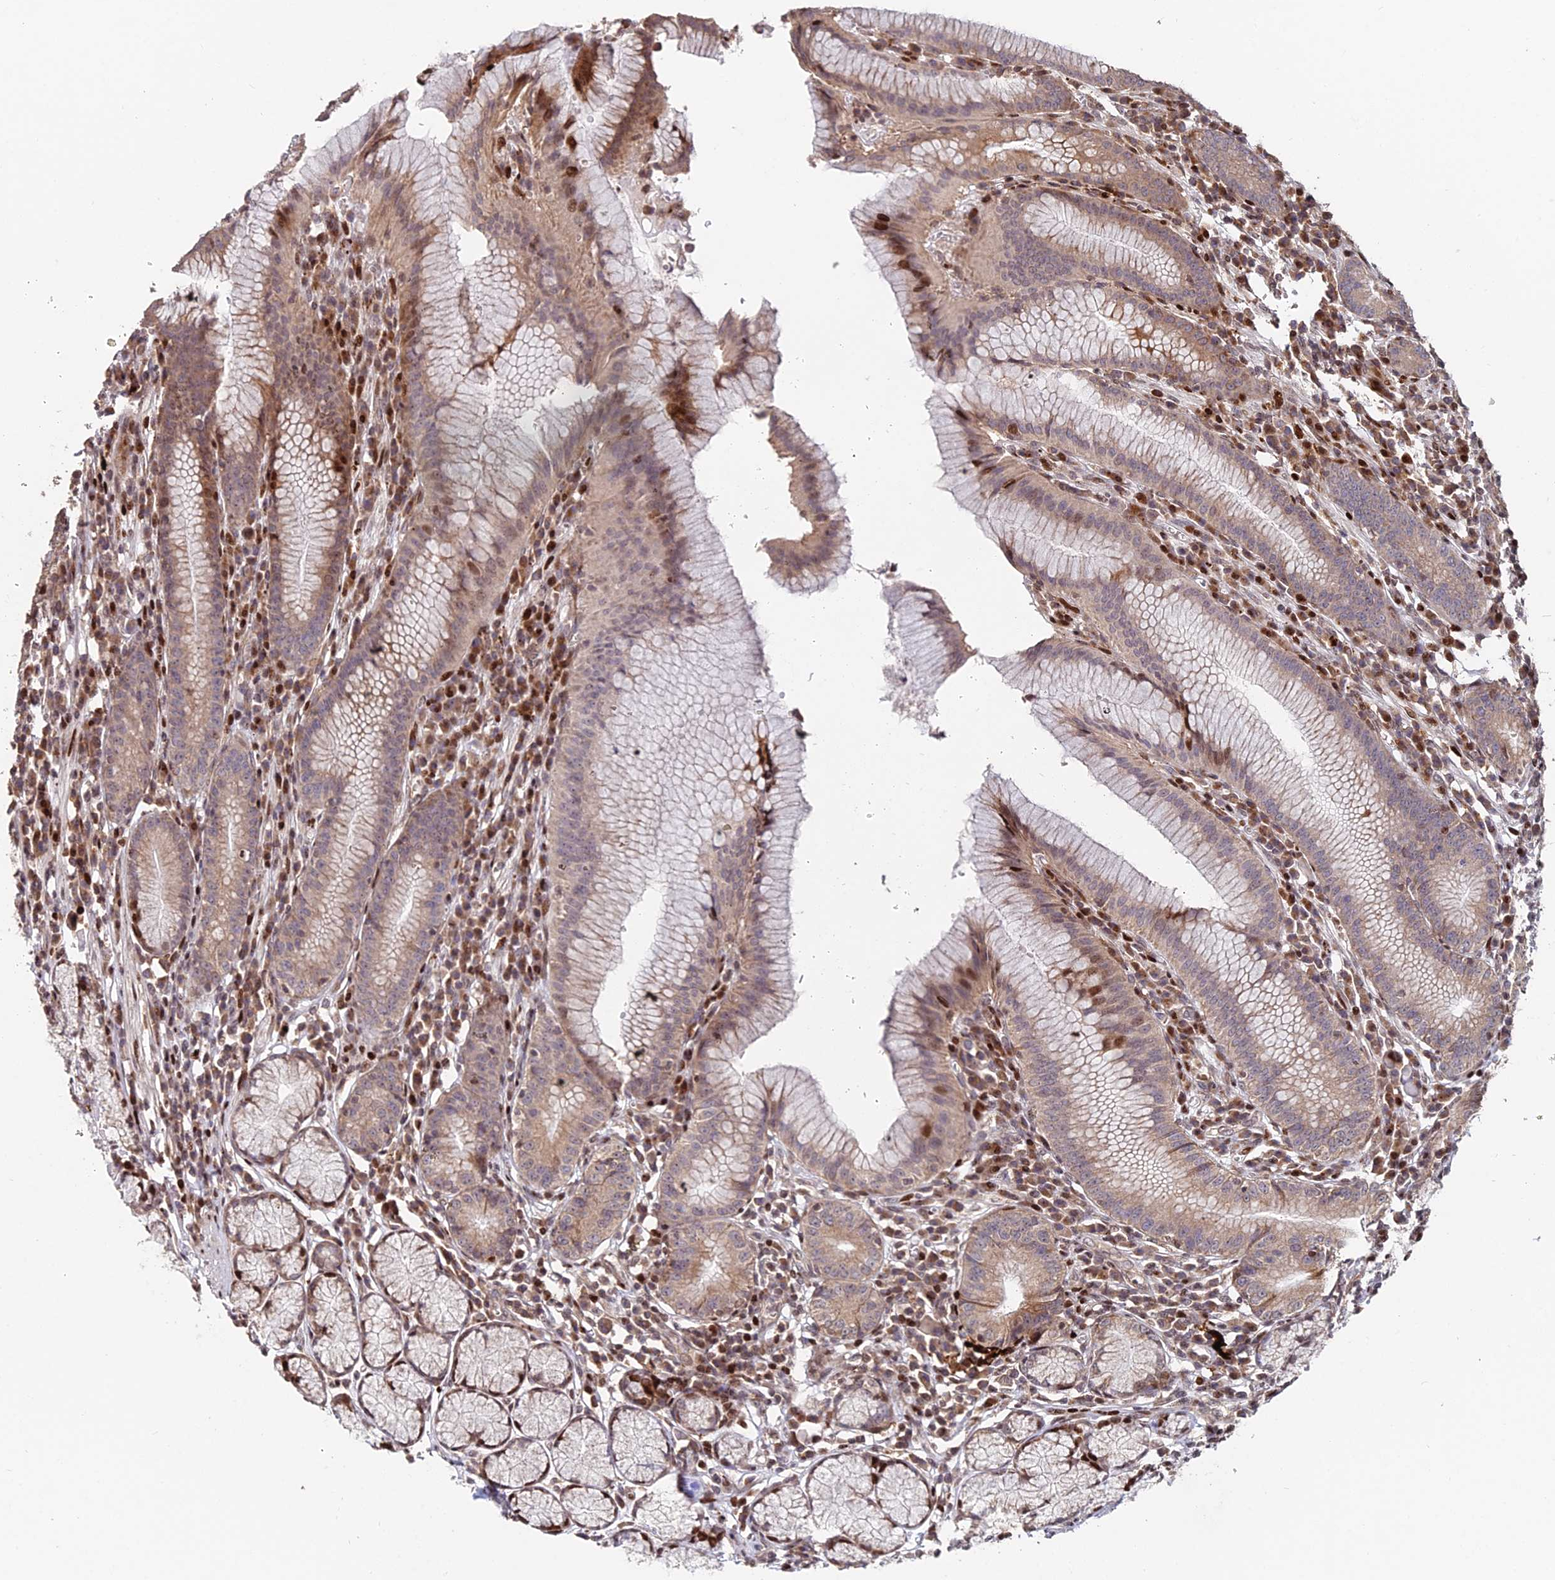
{"staining": {"intensity": "moderate", "quantity": ">75%", "location": "cytoplasmic/membranous,nuclear"}, "tissue": "stomach", "cell_type": "Glandular cells", "image_type": "normal", "snomed": [{"axis": "morphology", "description": "Normal tissue, NOS"}, {"axis": "topography", "description": "Stomach"}], "caption": "The micrograph demonstrates a brown stain indicating the presence of a protein in the cytoplasmic/membranous,nuclear of glandular cells in stomach.", "gene": "RBMS2", "patient": {"sex": "male", "age": 55}}